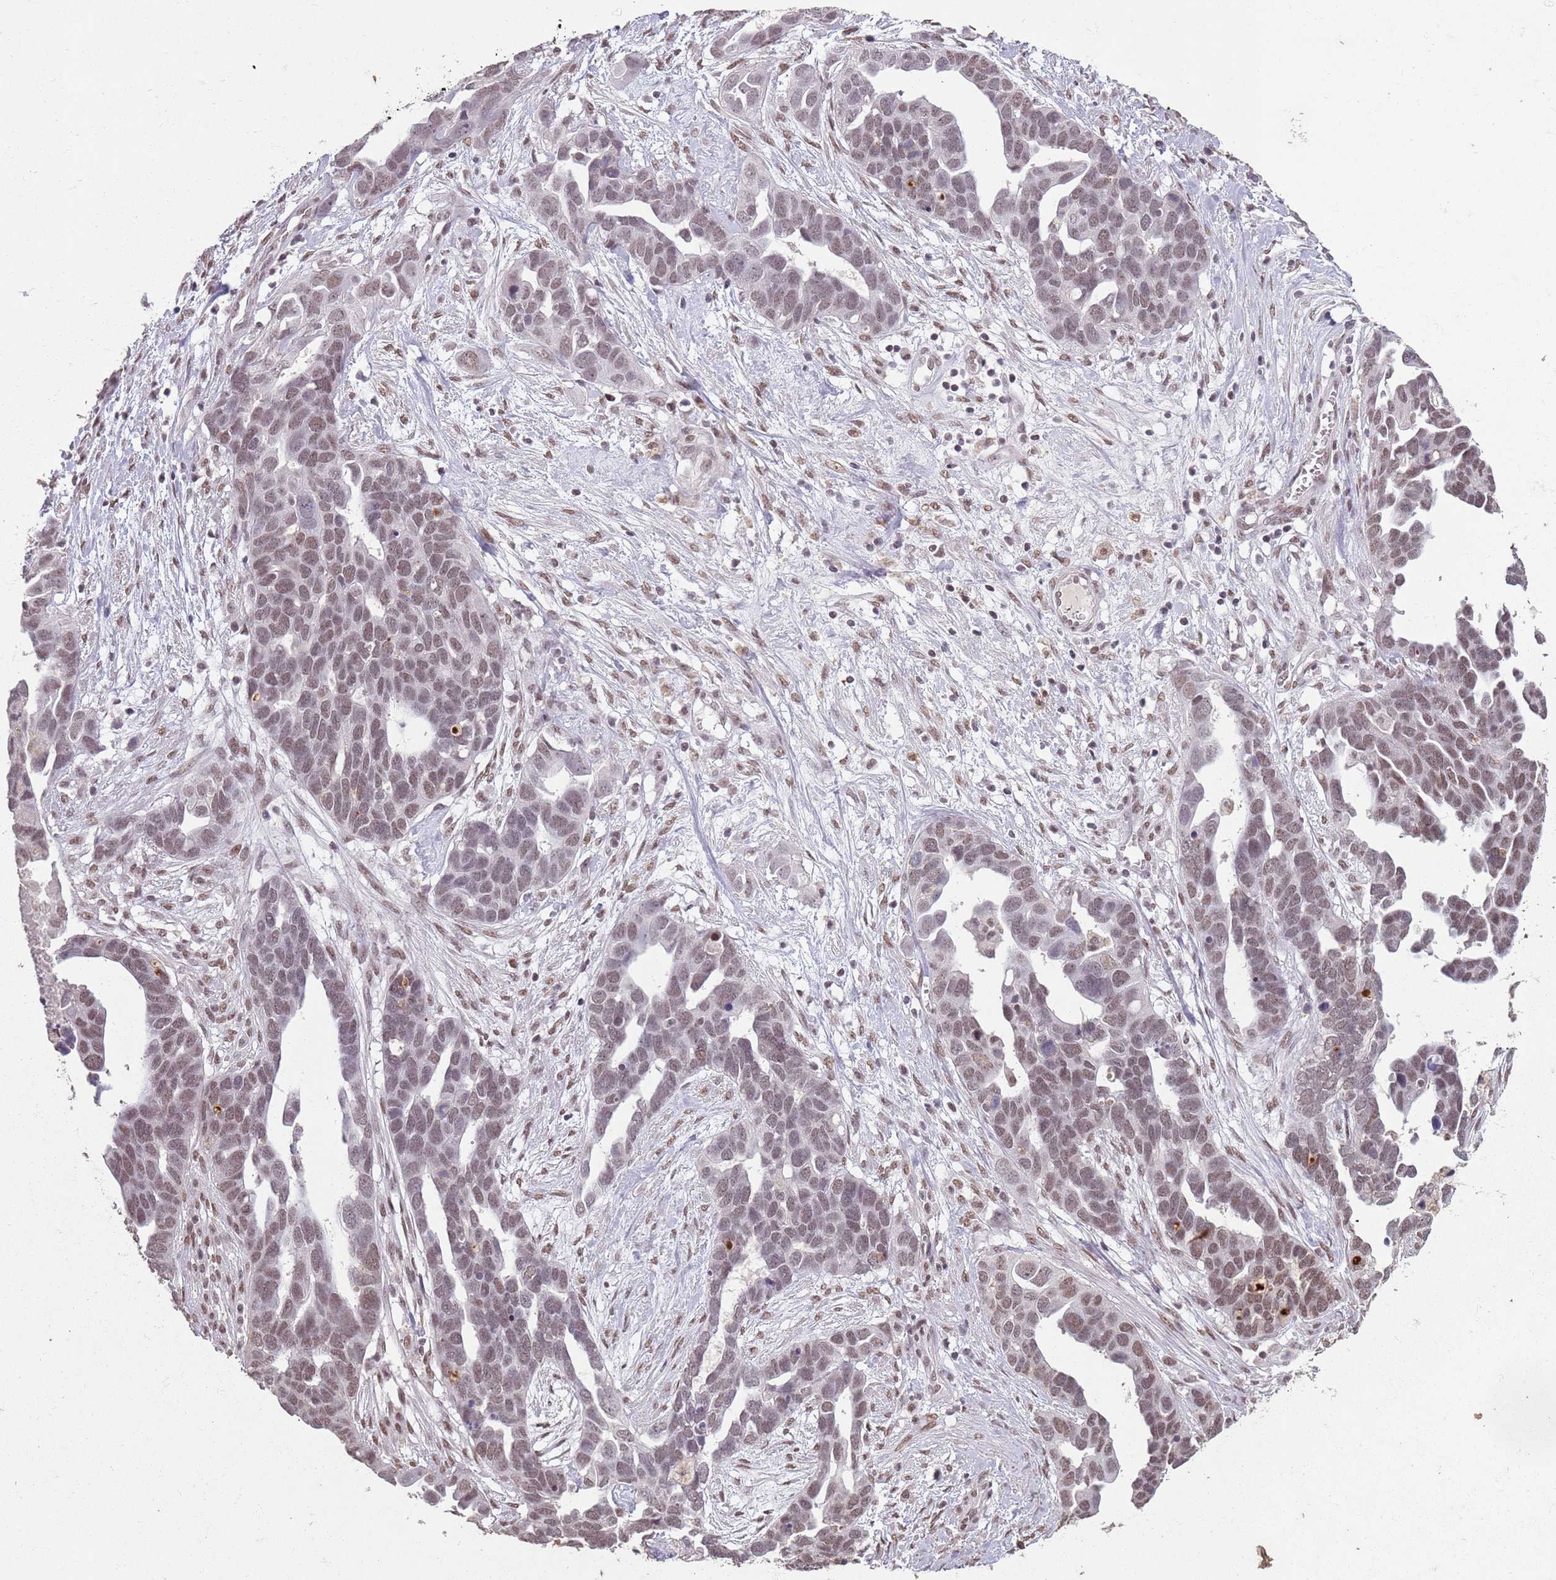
{"staining": {"intensity": "moderate", "quantity": ">75%", "location": "nuclear"}, "tissue": "ovarian cancer", "cell_type": "Tumor cells", "image_type": "cancer", "snomed": [{"axis": "morphology", "description": "Cystadenocarcinoma, serous, NOS"}, {"axis": "topography", "description": "Ovary"}], "caption": "Moderate nuclear expression is seen in about >75% of tumor cells in serous cystadenocarcinoma (ovarian). (IHC, brightfield microscopy, high magnification).", "gene": "ARL14EP", "patient": {"sex": "female", "age": 54}}